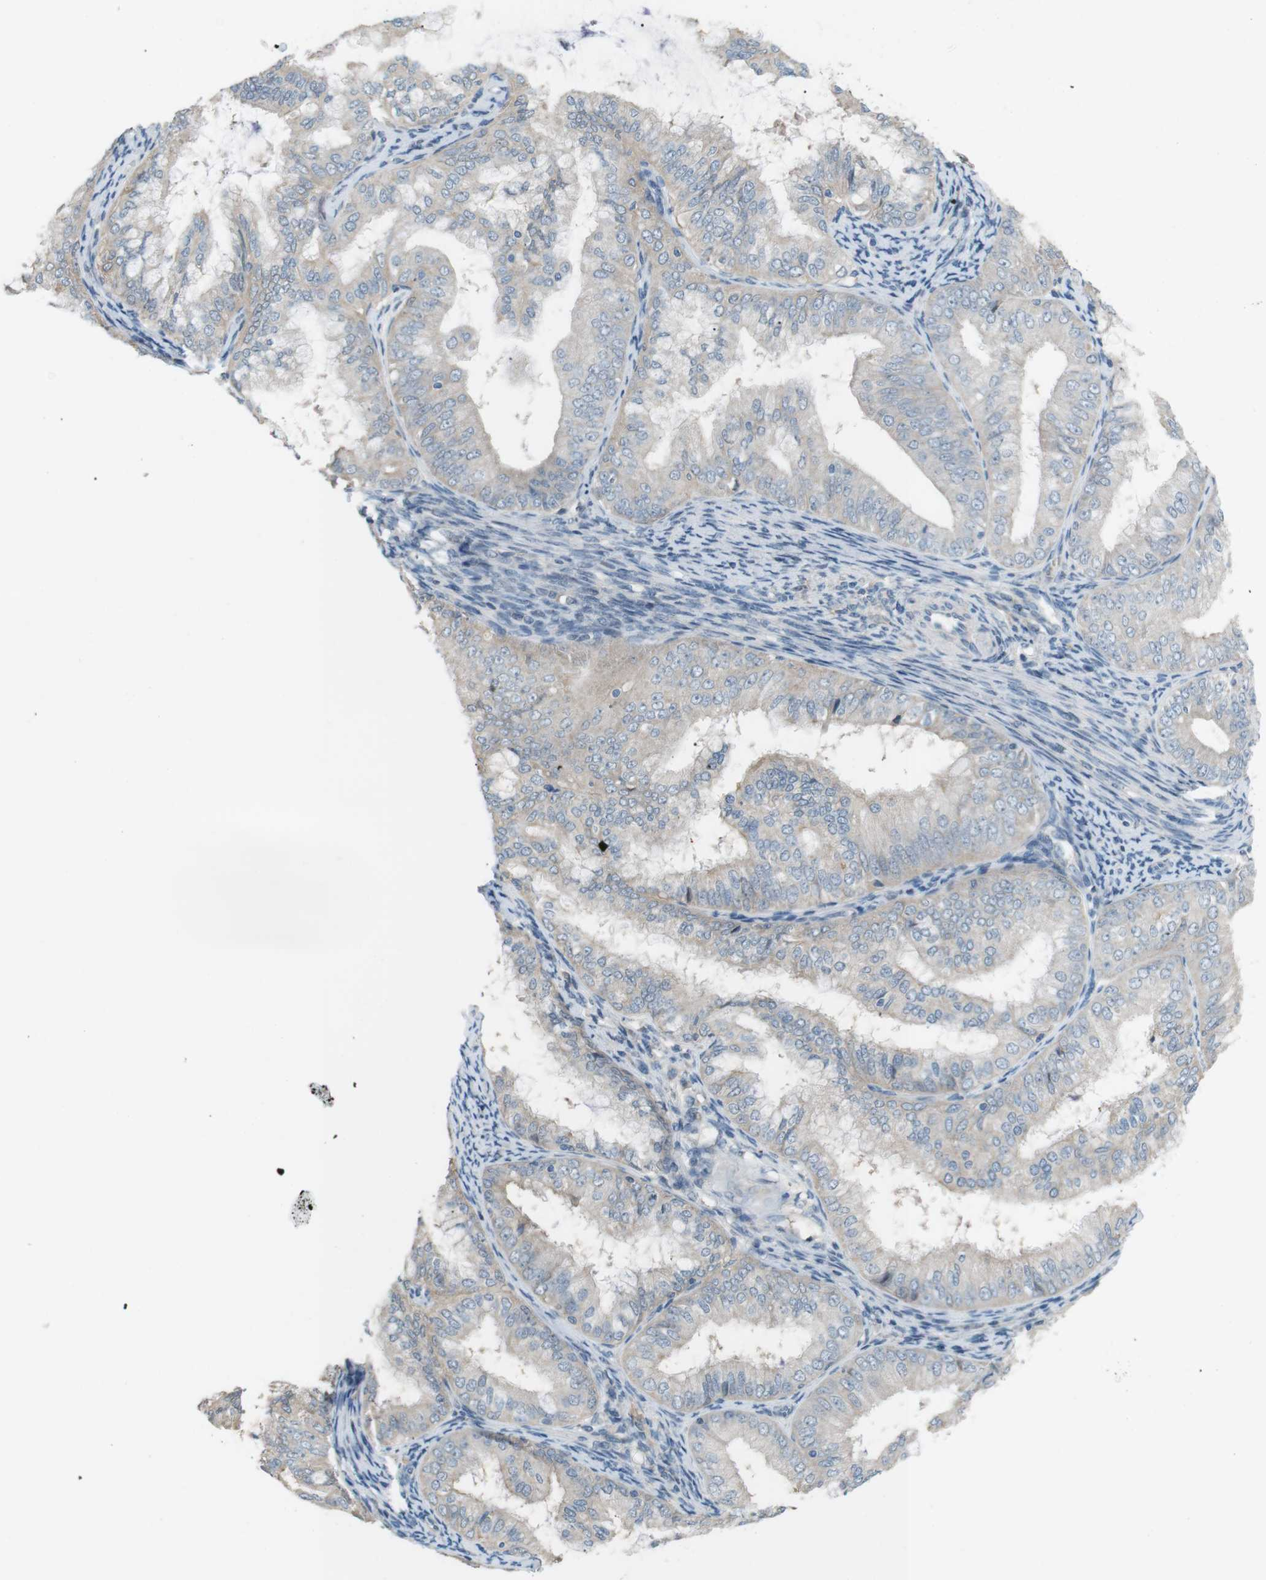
{"staining": {"intensity": "weak", "quantity": "<25%", "location": "cytoplasmic/membranous"}, "tissue": "endometrial cancer", "cell_type": "Tumor cells", "image_type": "cancer", "snomed": [{"axis": "morphology", "description": "Adenocarcinoma, NOS"}, {"axis": "topography", "description": "Endometrium"}], "caption": "Endometrial adenocarcinoma was stained to show a protein in brown. There is no significant positivity in tumor cells. Nuclei are stained in blue.", "gene": "RTN3", "patient": {"sex": "female", "age": 63}}